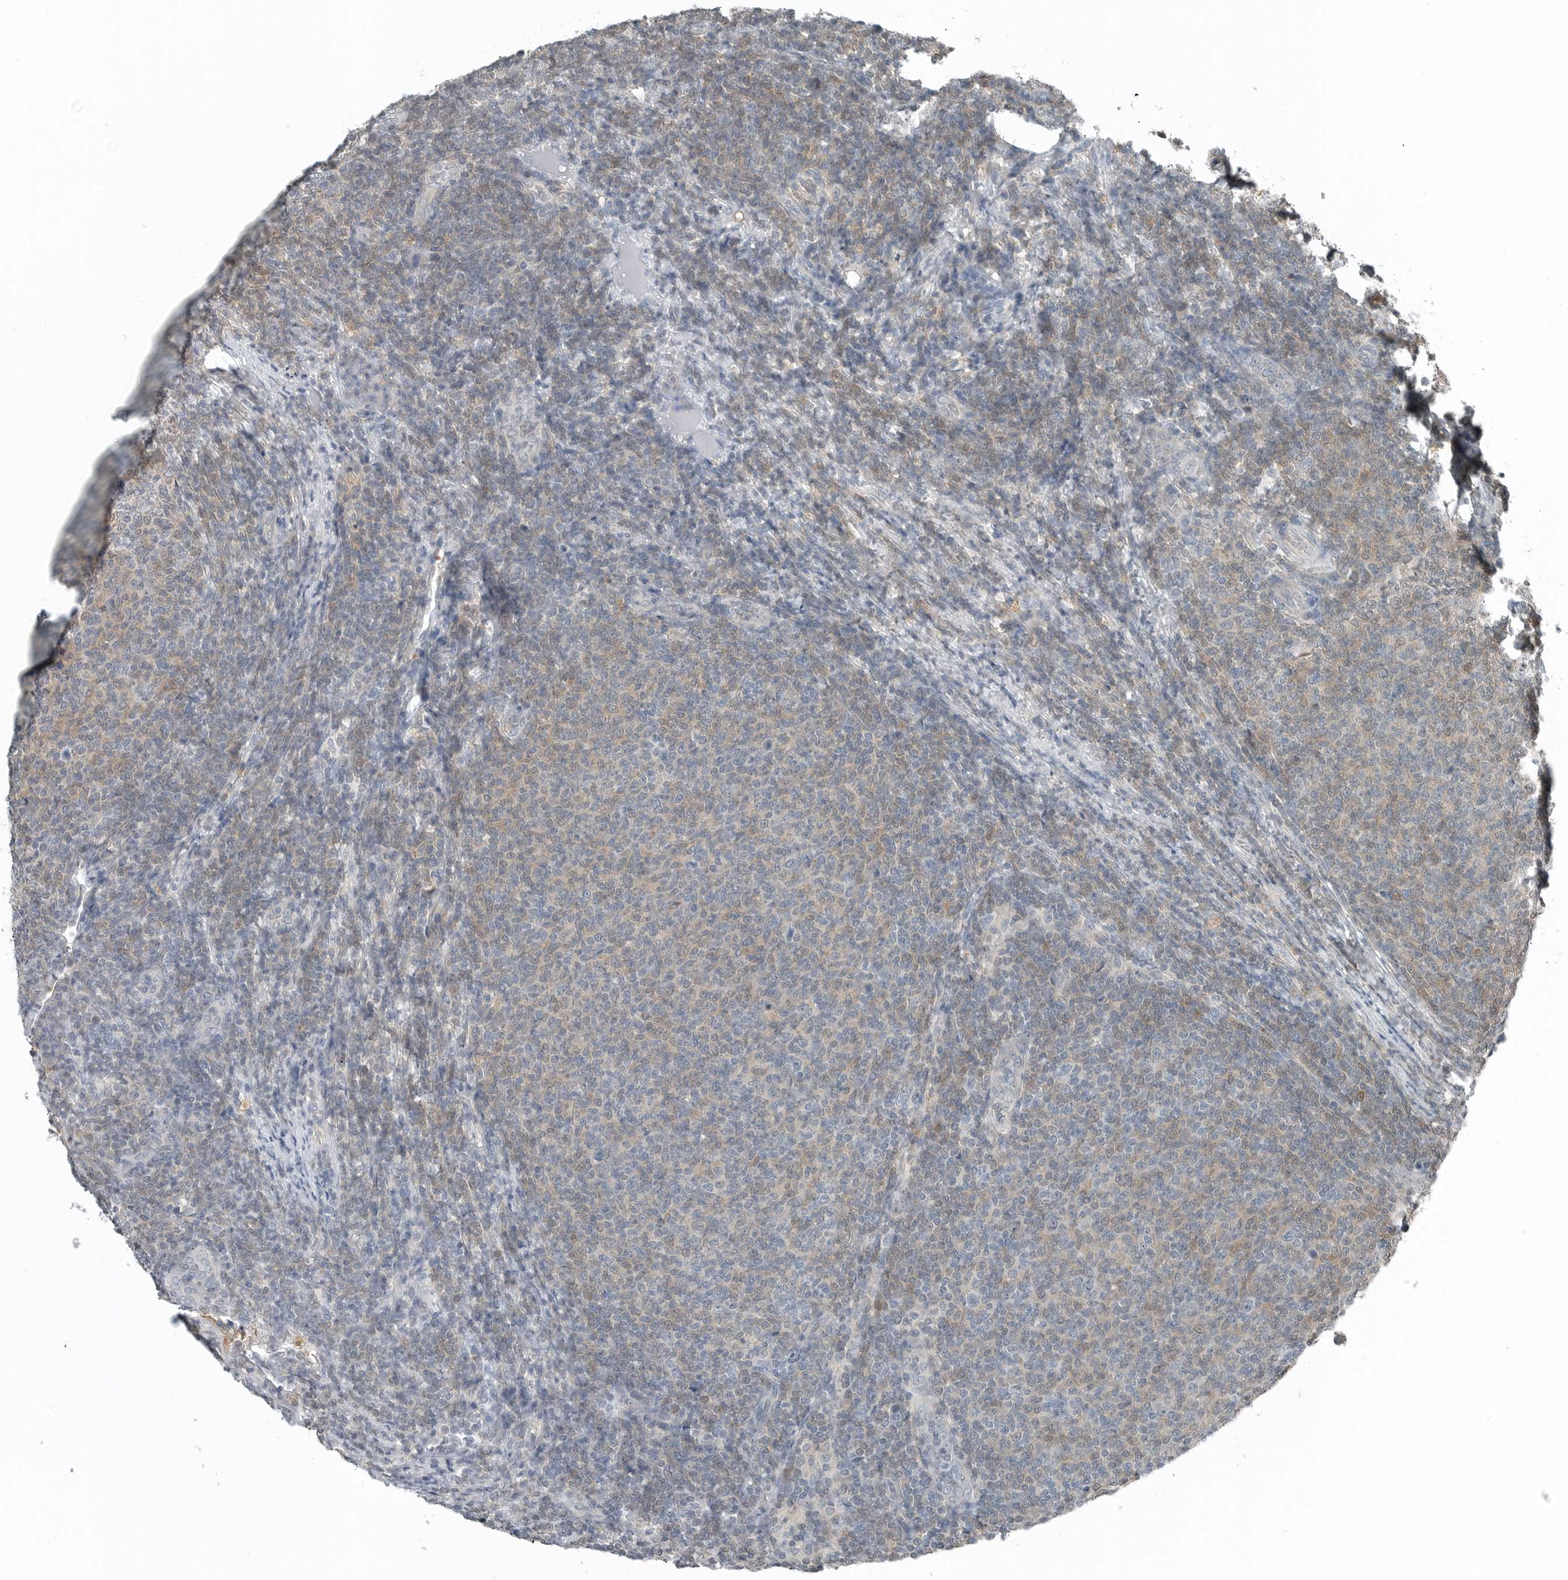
{"staining": {"intensity": "weak", "quantity": "25%-75%", "location": "nuclear"}, "tissue": "lymphoma", "cell_type": "Tumor cells", "image_type": "cancer", "snomed": [{"axis": "morphology", "description": "Malignant lymphoma, non-Hodgkin's type, Low grade"}, {"axis": "topography", "description": "Lymph node"}], "caption": "Malignant lymphoma, non-Hodgkin's type (low-grade) stained with a protein marker shows weak staining in tumor cells.", "gene": "KYAT1", "patient": {"sex": "male", "age": 66}}